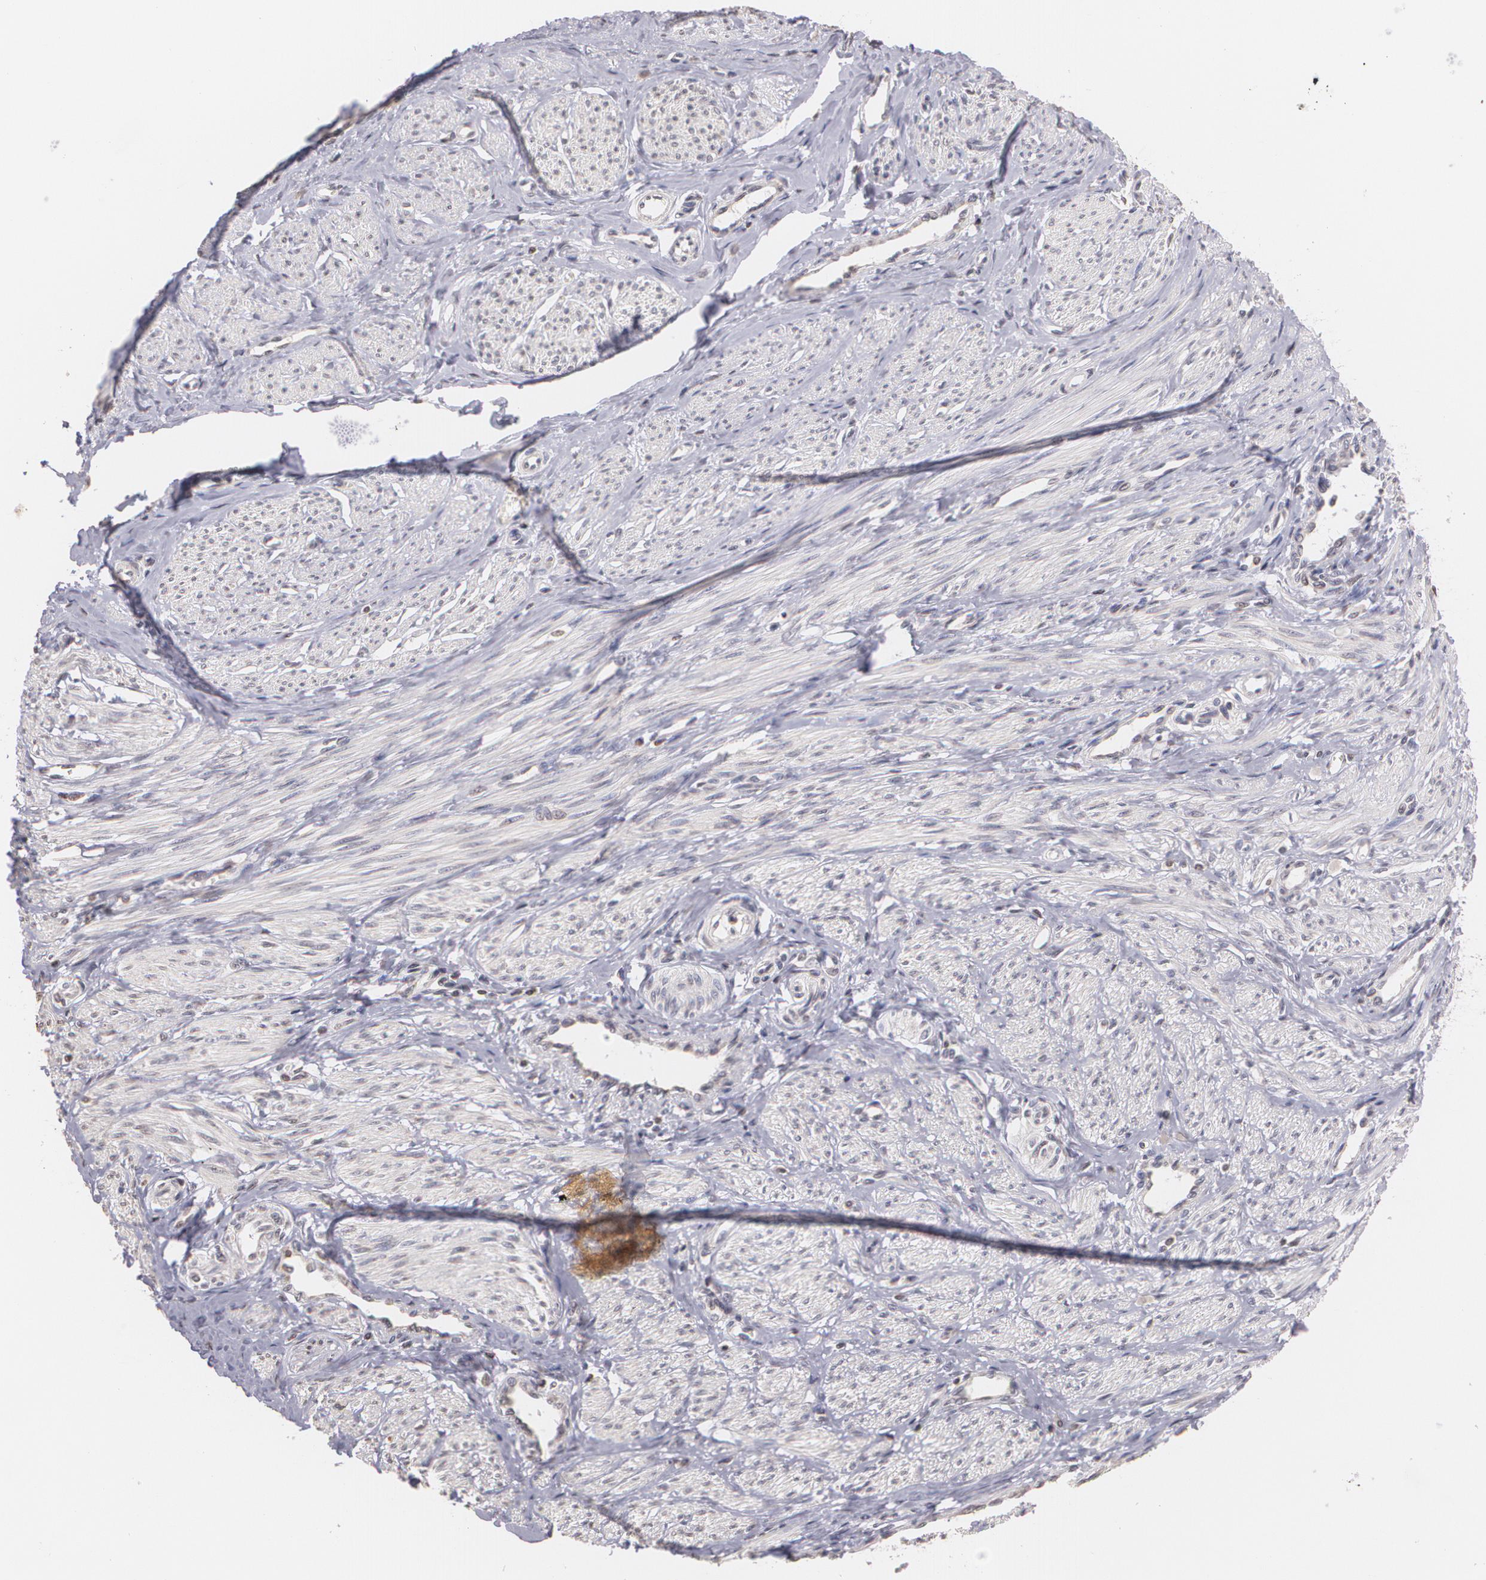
{"staining": {"intensity": "negative", "quantity": "none", "location": "none"}, "tissue": "smooth muscle", "cell_type": "Smooth muscle cells", "image_type": "normal", "snomed": [{"axis": "morphology", "description": "Normal tissue, NOS"}, {"axis": "topography", "description": "Smooth muscle"}, {"axis": "topography", "description": "Uterus"}], "caption": "An IHC micrograph of normal smooth muscle is shown. There is no staining in smooth muscle cells of smooth muscle. (IHC, brightfield microscopy, high magnification).", "gene": "THRB", "patient": {"sex": "female", "age": 39}}